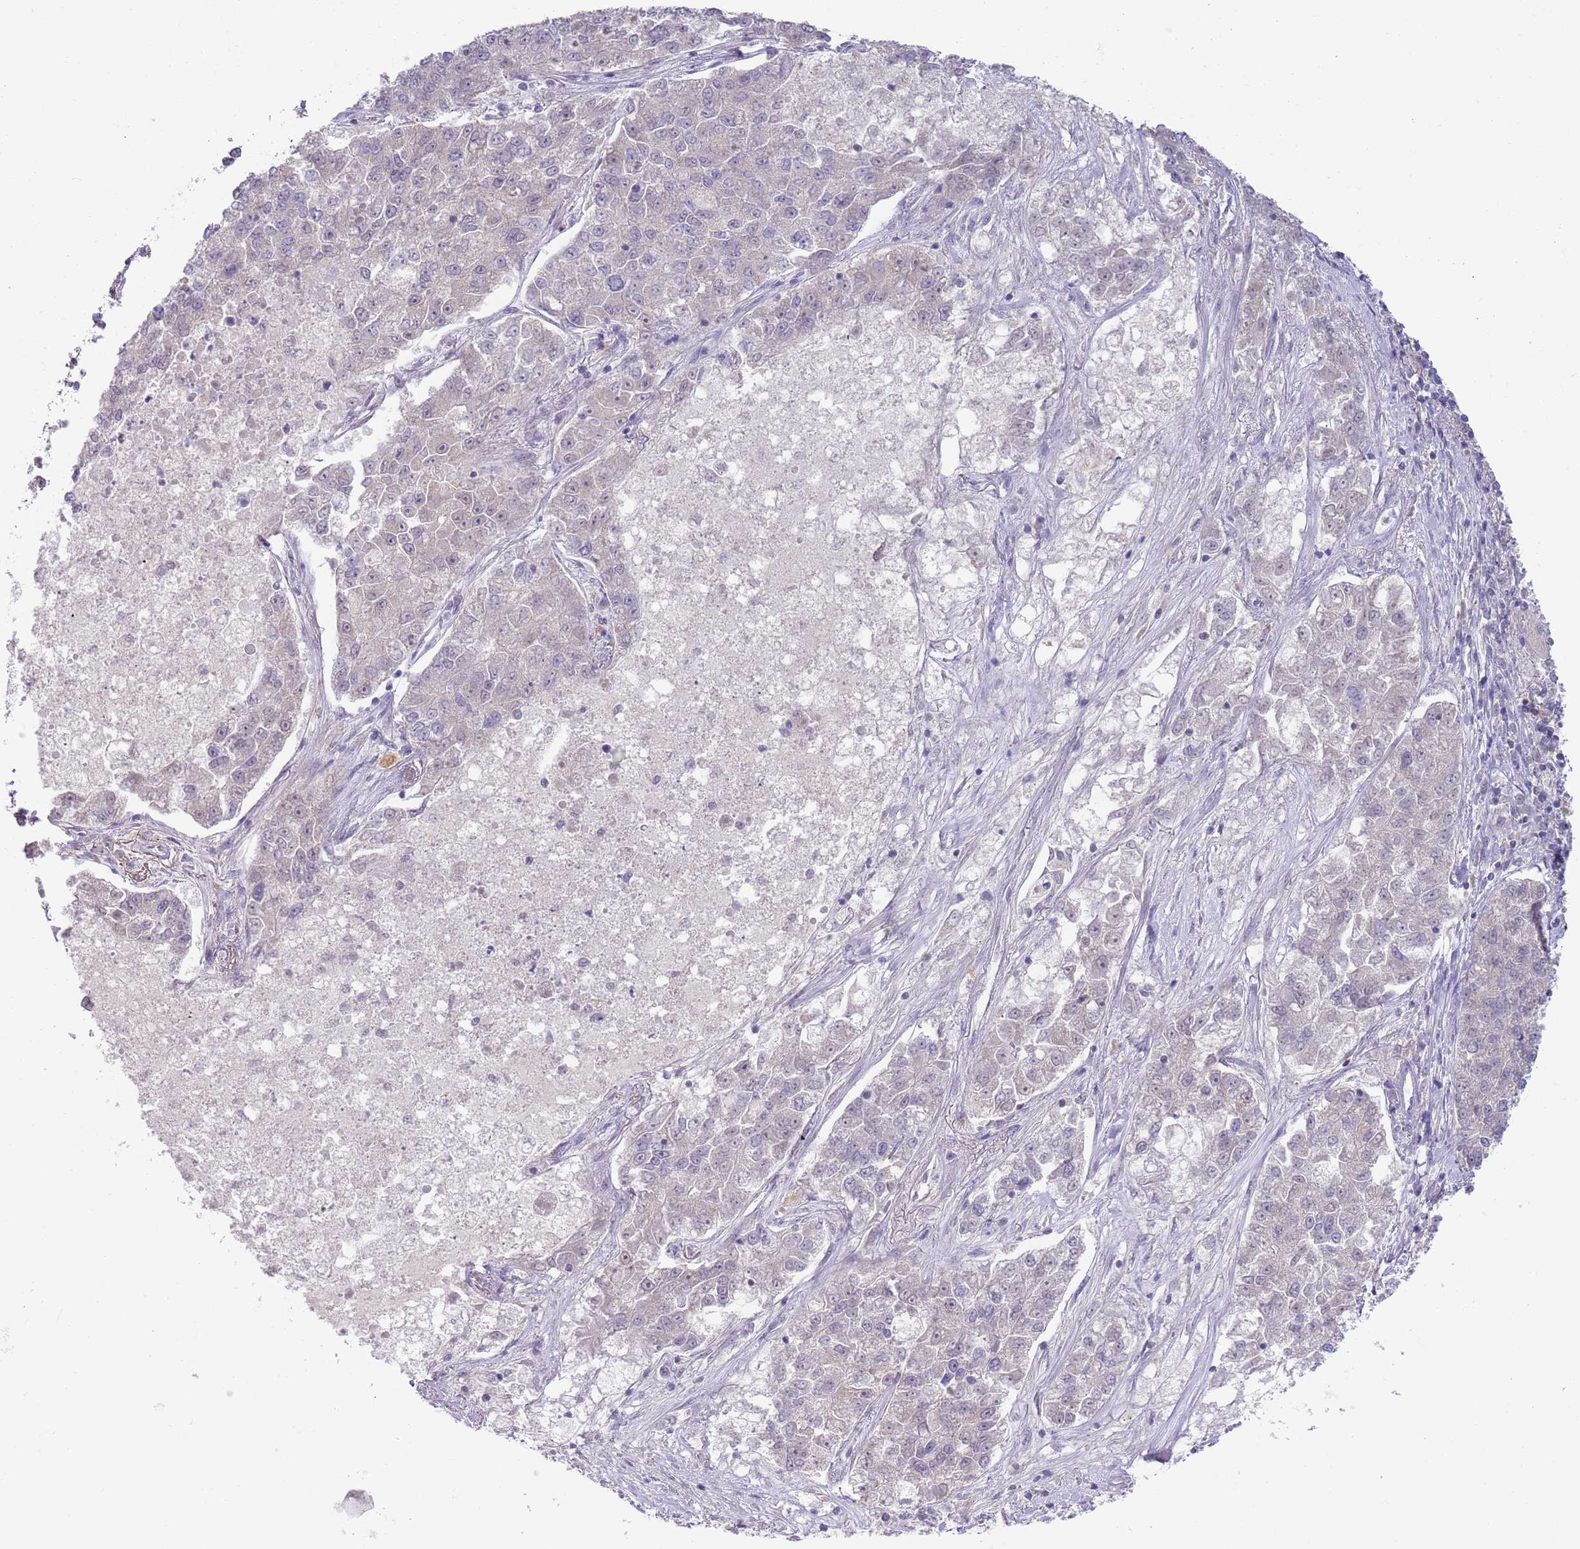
{"staining": {"intensity": "negative", "quantity": "none", "location": "none"}, "tissue": "lung cancer", "cell_type": "Tumor cells", "image_type": "cancer", "snomed": [{"axis": "morphology", "description": "Adenocarcinoma, NOS"}, {"axis": "topography", "description": "Lung"}], "caption": "High magnification brightfield microscopy of adenocarcinoma (lung) stained with DAB (brown) and counterstained with hematoxylin (blue): tumor cells show no significant staining.", "gene": "SKOR2", "patient": {"sex": "male", "age": 49}}